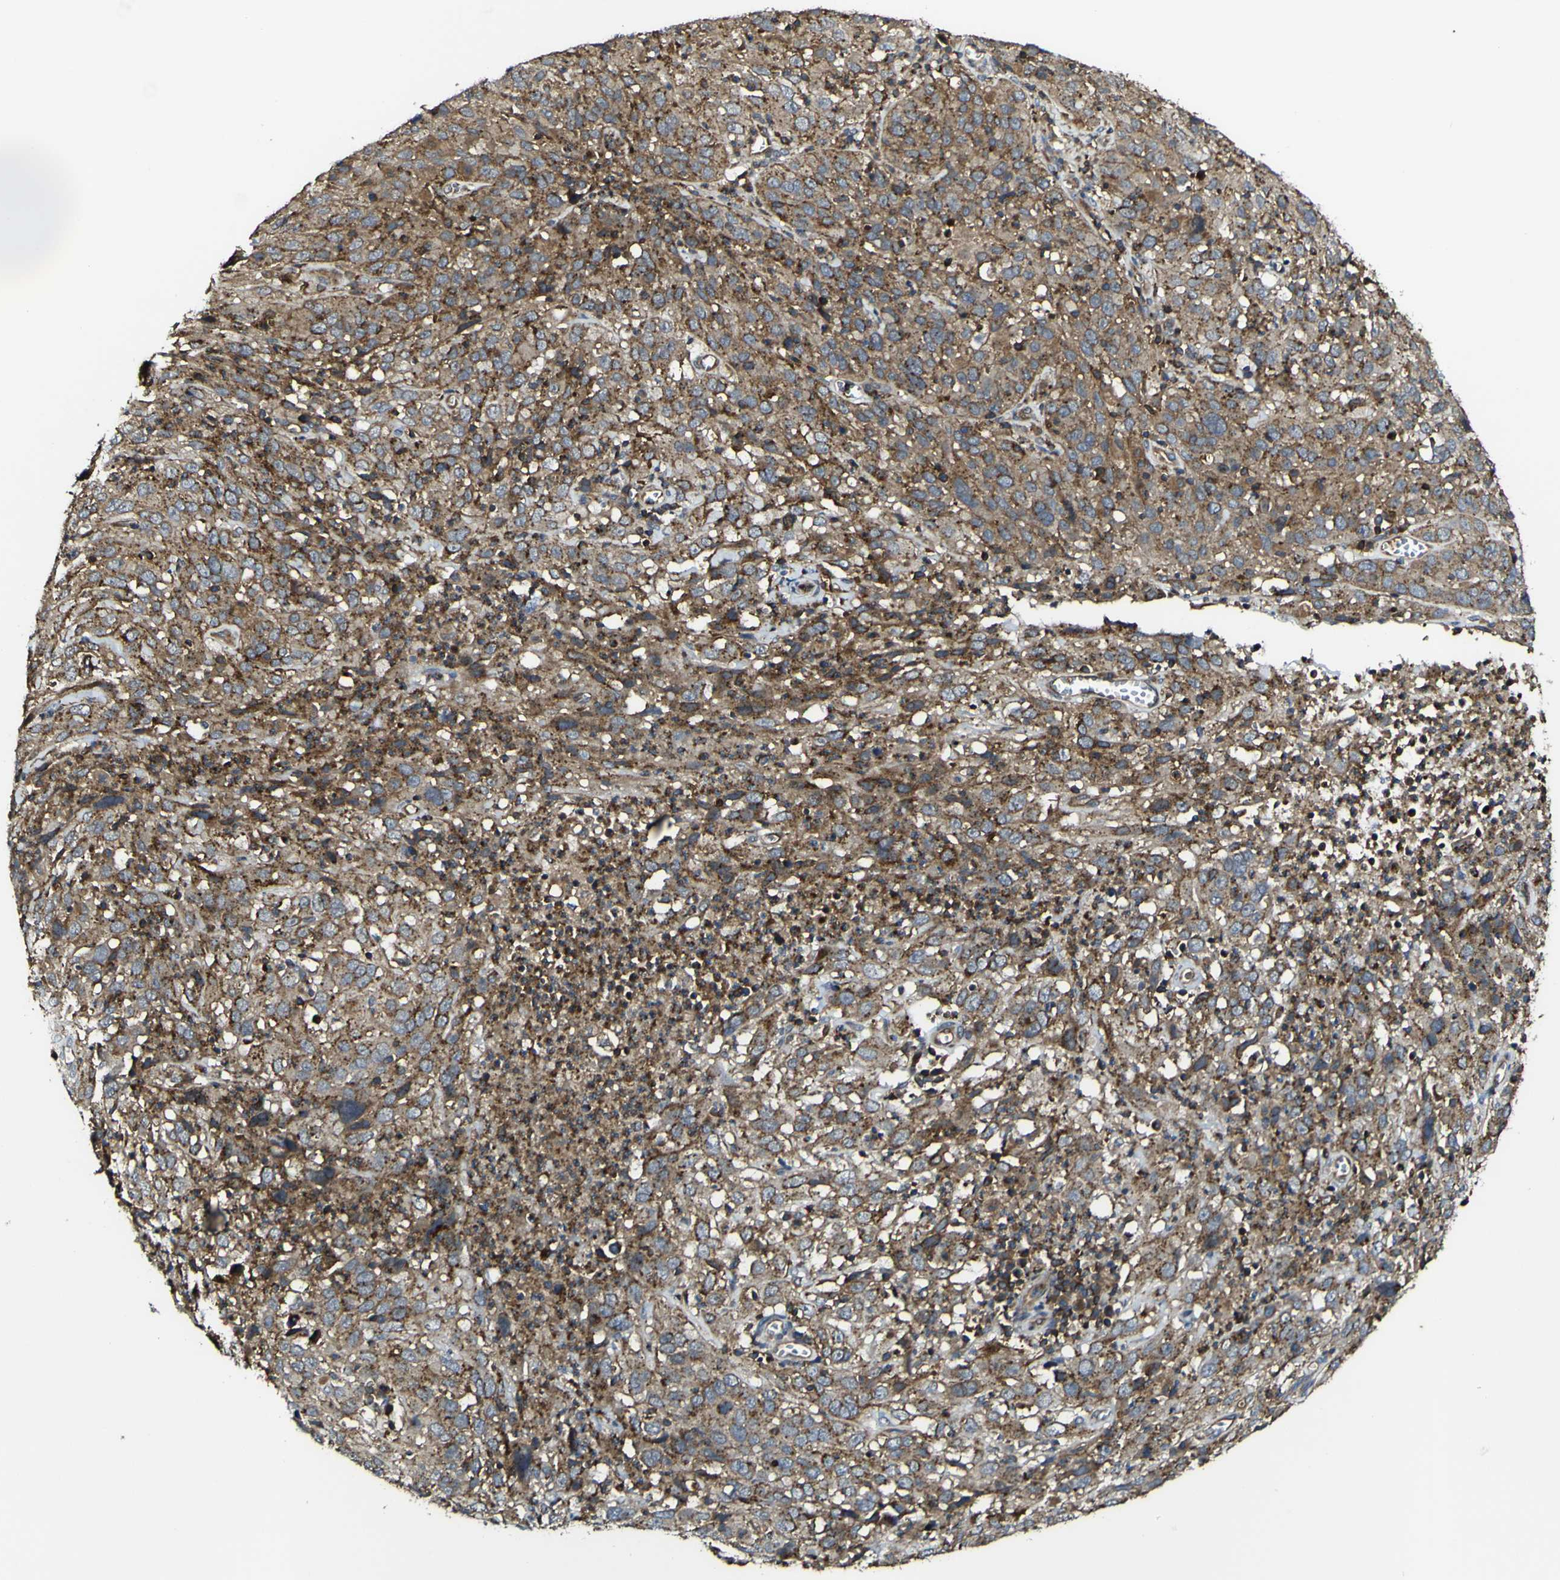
{"staining": {"intensity": "moderate", "quantity": ">75%", "location": "cytoplasmic/membranous"}, "tissue": "cervical cancer", "cell_type": "Tumor cells", "image_type": "cancer", "snomed": [{"axis": "morphology", "description": "Squamous cell carcinoma, NOS"}, {"axis": "topography", "description": "Cervix"}], "caption": "A medium amount of moderate cytoplasmic/membranous staining is present in about >75% of tumor cells in cervical cancer tissue. The staining was performed using DAB (3,3'-diaminobenzidine) to visualize the protein expression in brown, while the nuclei were stained in blue with hematoxylin (Magnification: 20x).", "gene": "TNIK", "patient": {"sex": "female", "age": 32}}